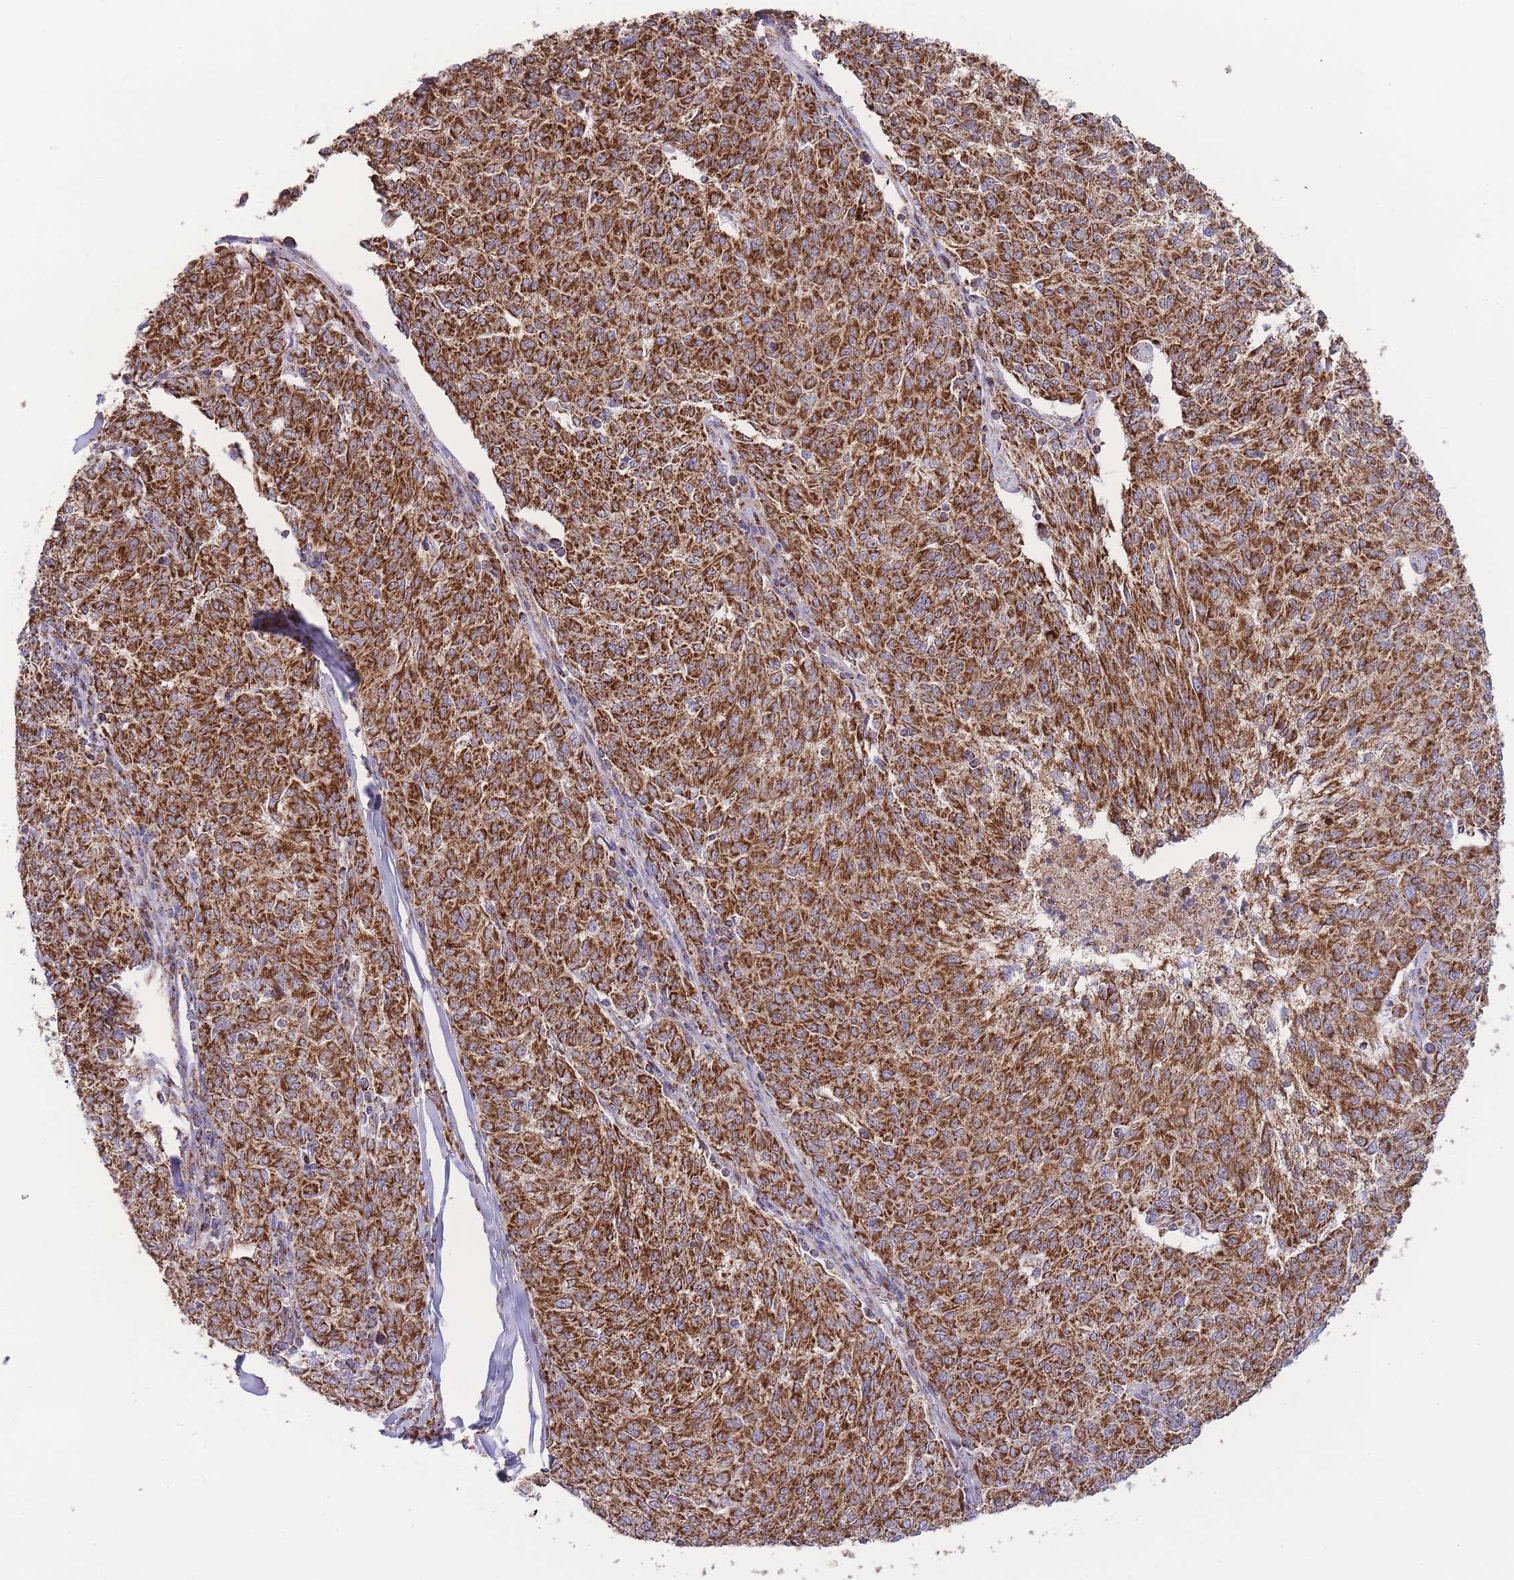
{"staining": {"intensity": "strong", "quantity": ">75%", "location": "cytoplasmic/membranous"}, "tissue": "melanoma", "cell_type": "Tumor cells", "image_type": "cancer", "snomed": [{"axis": "morphology", "description": "Malignant melanoma, NOS"}, {"axis": "topography", "description": "Skin"}], "caption": "Human malignant melanoma stained with a protein marker displays strong staining in tumor cells.", "gene": "GSTM1", "patient": {"sex": "female", "age": 72}}